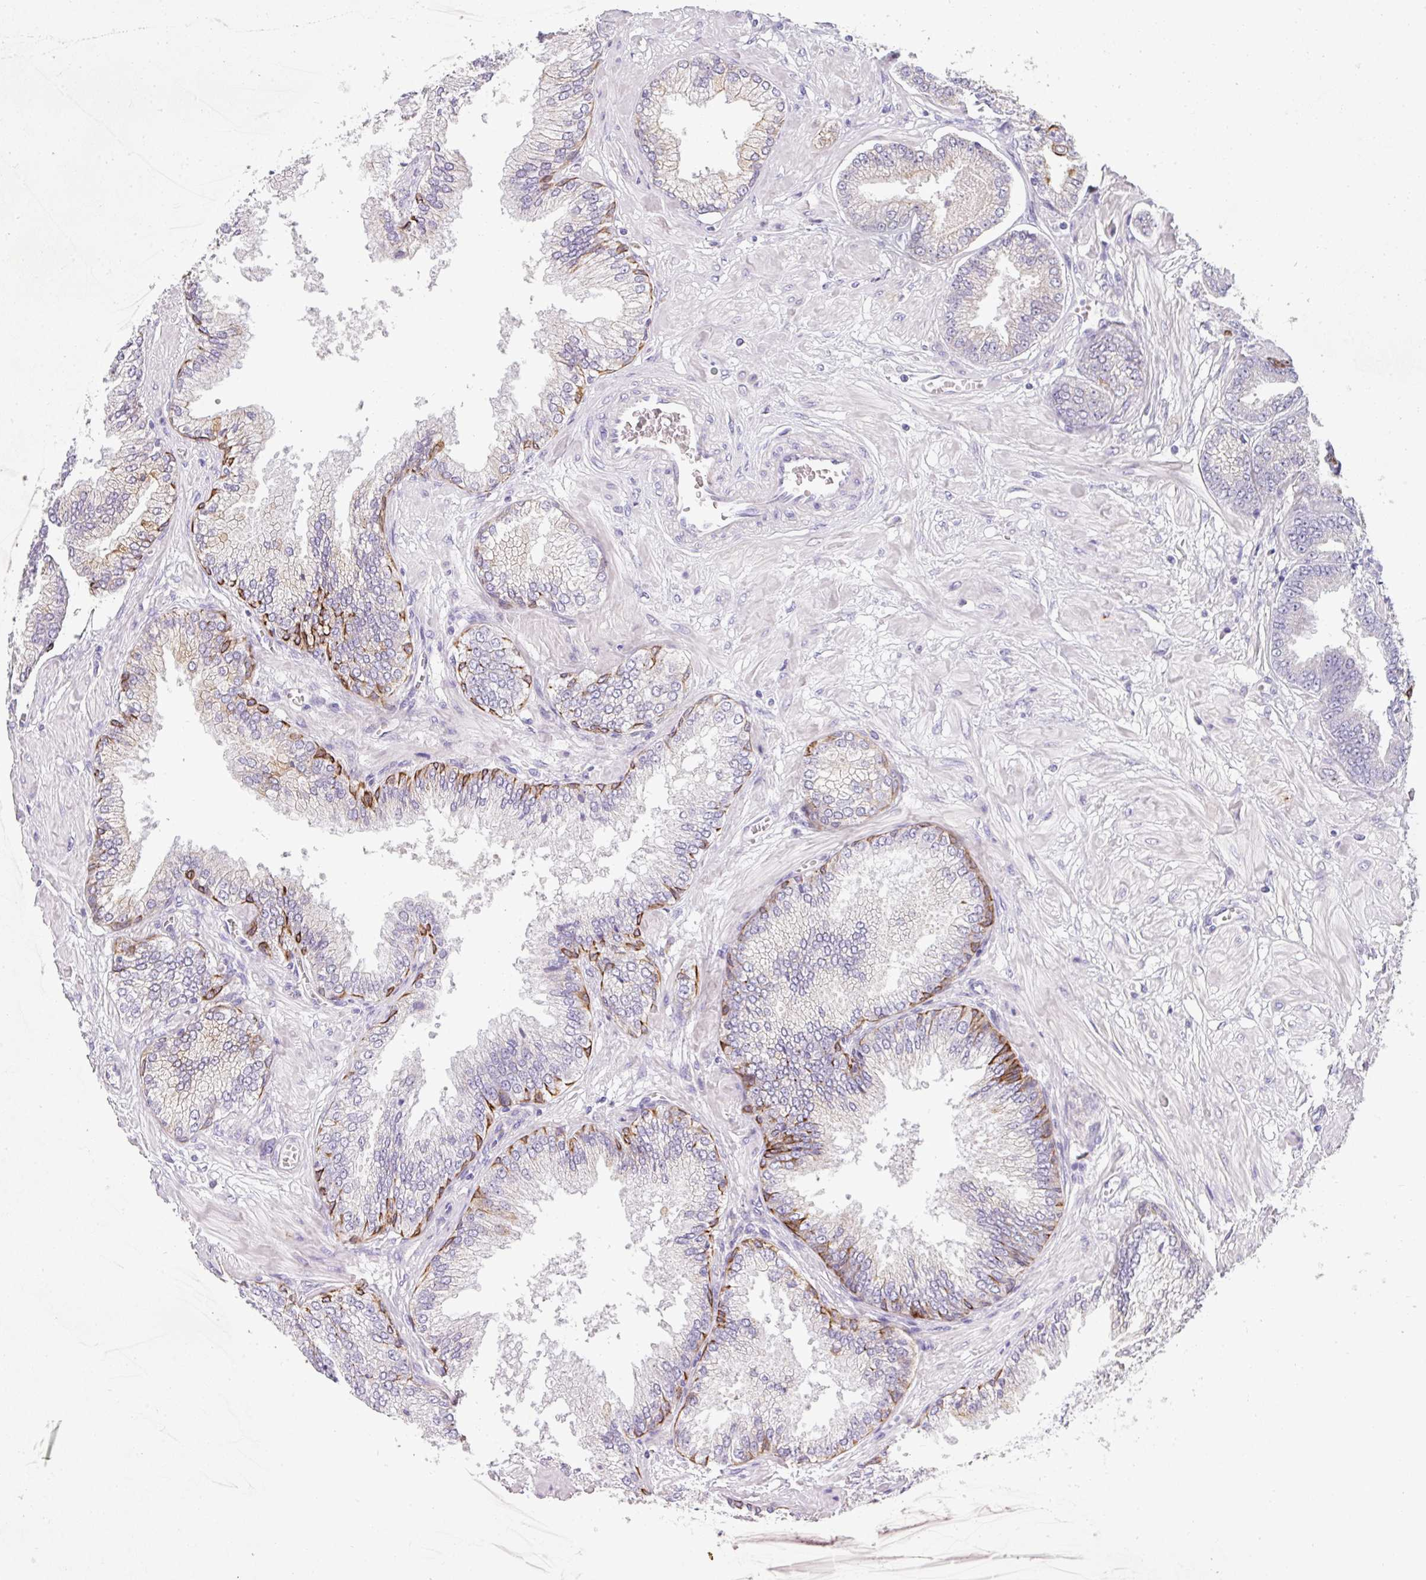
{"staining": {"intensity": "moderate", "quantity": "<25%", "location": "cytoplasmic/membranous"}, "tissue": "prostate cancer", "cell_type": "Tumor cells", "image_type": "cancer", "snomed": [{"axis": "morphology", "description": "Adenocarcinoma, Low grade"}, {"axis": "topography", "description": "Prostate"}], "caption": "Approximately <25% of tumor cells in human prostate cancer demonstrate moderate cytoplasmic/membranous protein positivity as visualized by brown immunohistochemical staining.", "gene": "ASXL3", "patient": {"sex": "male", "age": 55}}